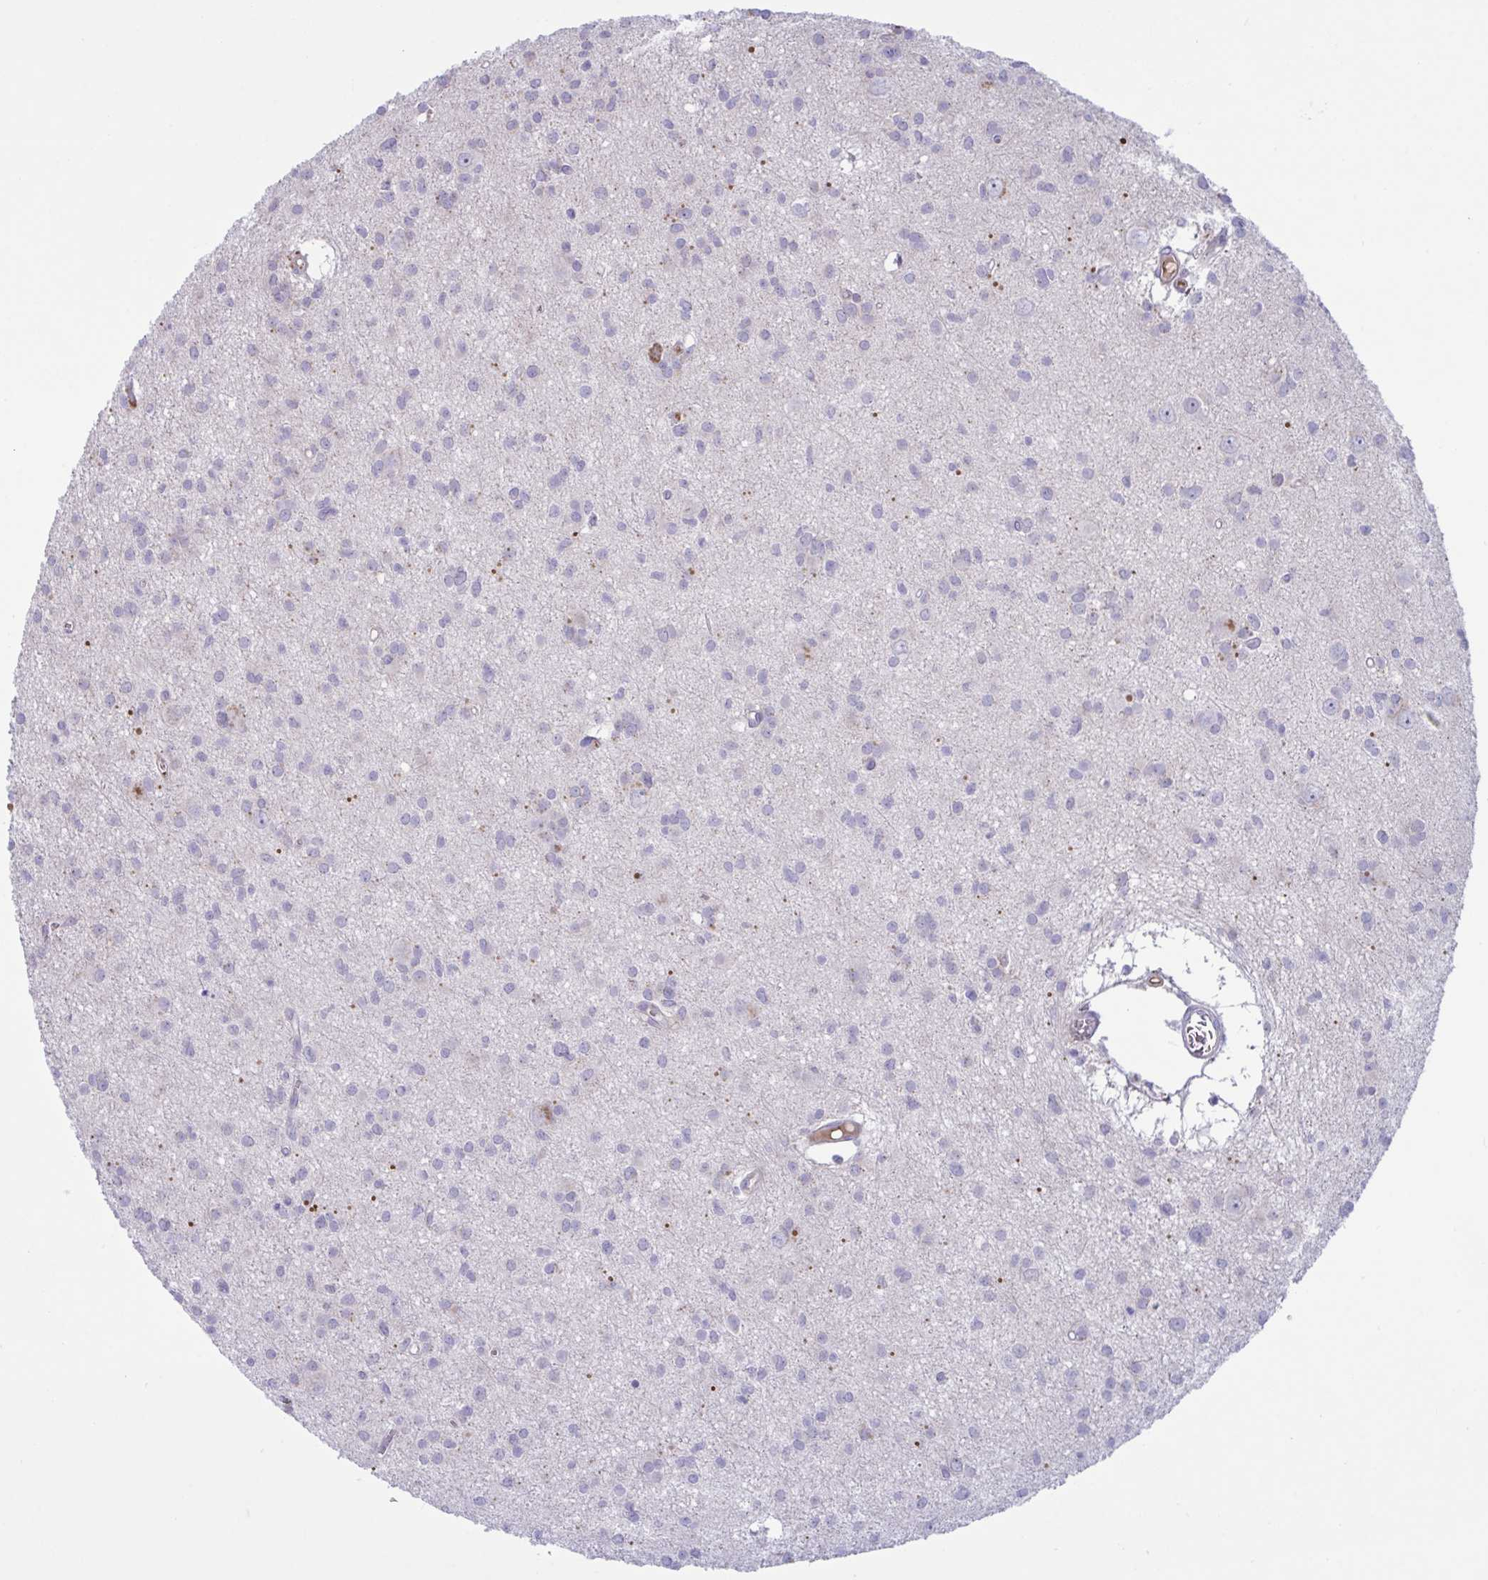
{"staining": {"intensity": "negative", "quantity": "none", "location": "none"}, "tissue": "glioma", "cell_type": "Tumor cells", "image_type": "cancer", "snomed": [{"axis": "morphology", "description": "Glioma, malignant, High grade"}, {"axis": "topography", "description": "Brain"}], "caption": "This is an IHC histopathology image of human malignant high-grade glioma. There is no staining in tumor cells.", "gene": "VWC2", "patient": {"sex": "male", "age": 23}}